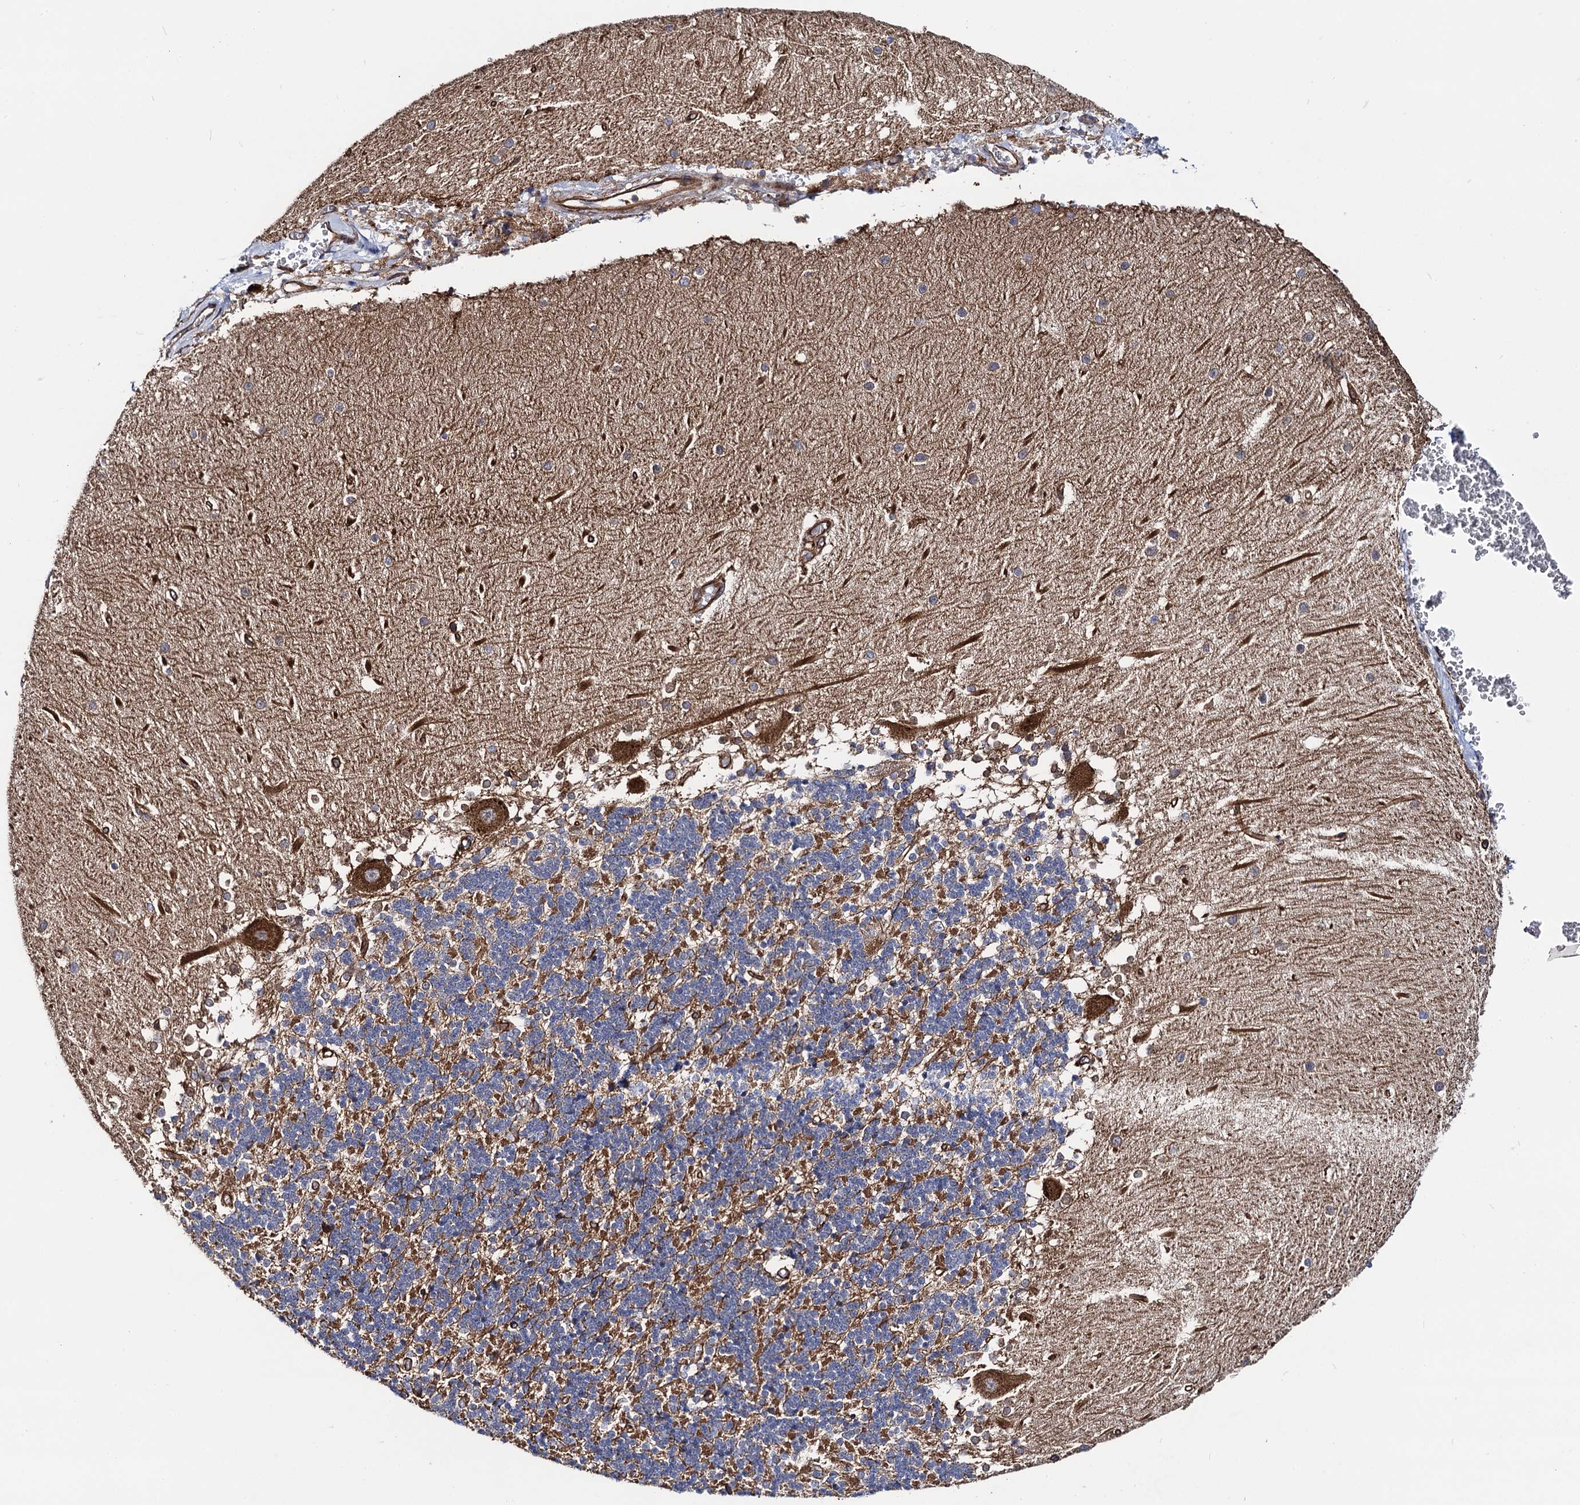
{"staining": {"intensity": "weak", "quantity": "25%-75%", "location": "cytoplasmic/membranous,nuclear"}, "tissue": "cerebellum", "cell_type": "Cells in granular layer", "image_type": "normal", "snomed": [{"axis": "morphology", "description": "Normal tissue, NOS"}, {"axis": "topography", "description": "Cerebellum"}], "caption": "Immunohistochemistry (IHC) of benign cerebellum demonstrates low levels of weak cytoplasmic/membranous,nuclear expression in approximately 25%-75% of cells in granular layer.", "gene": "CIP2A", "patient": {"sex": "male", "age": 37}}